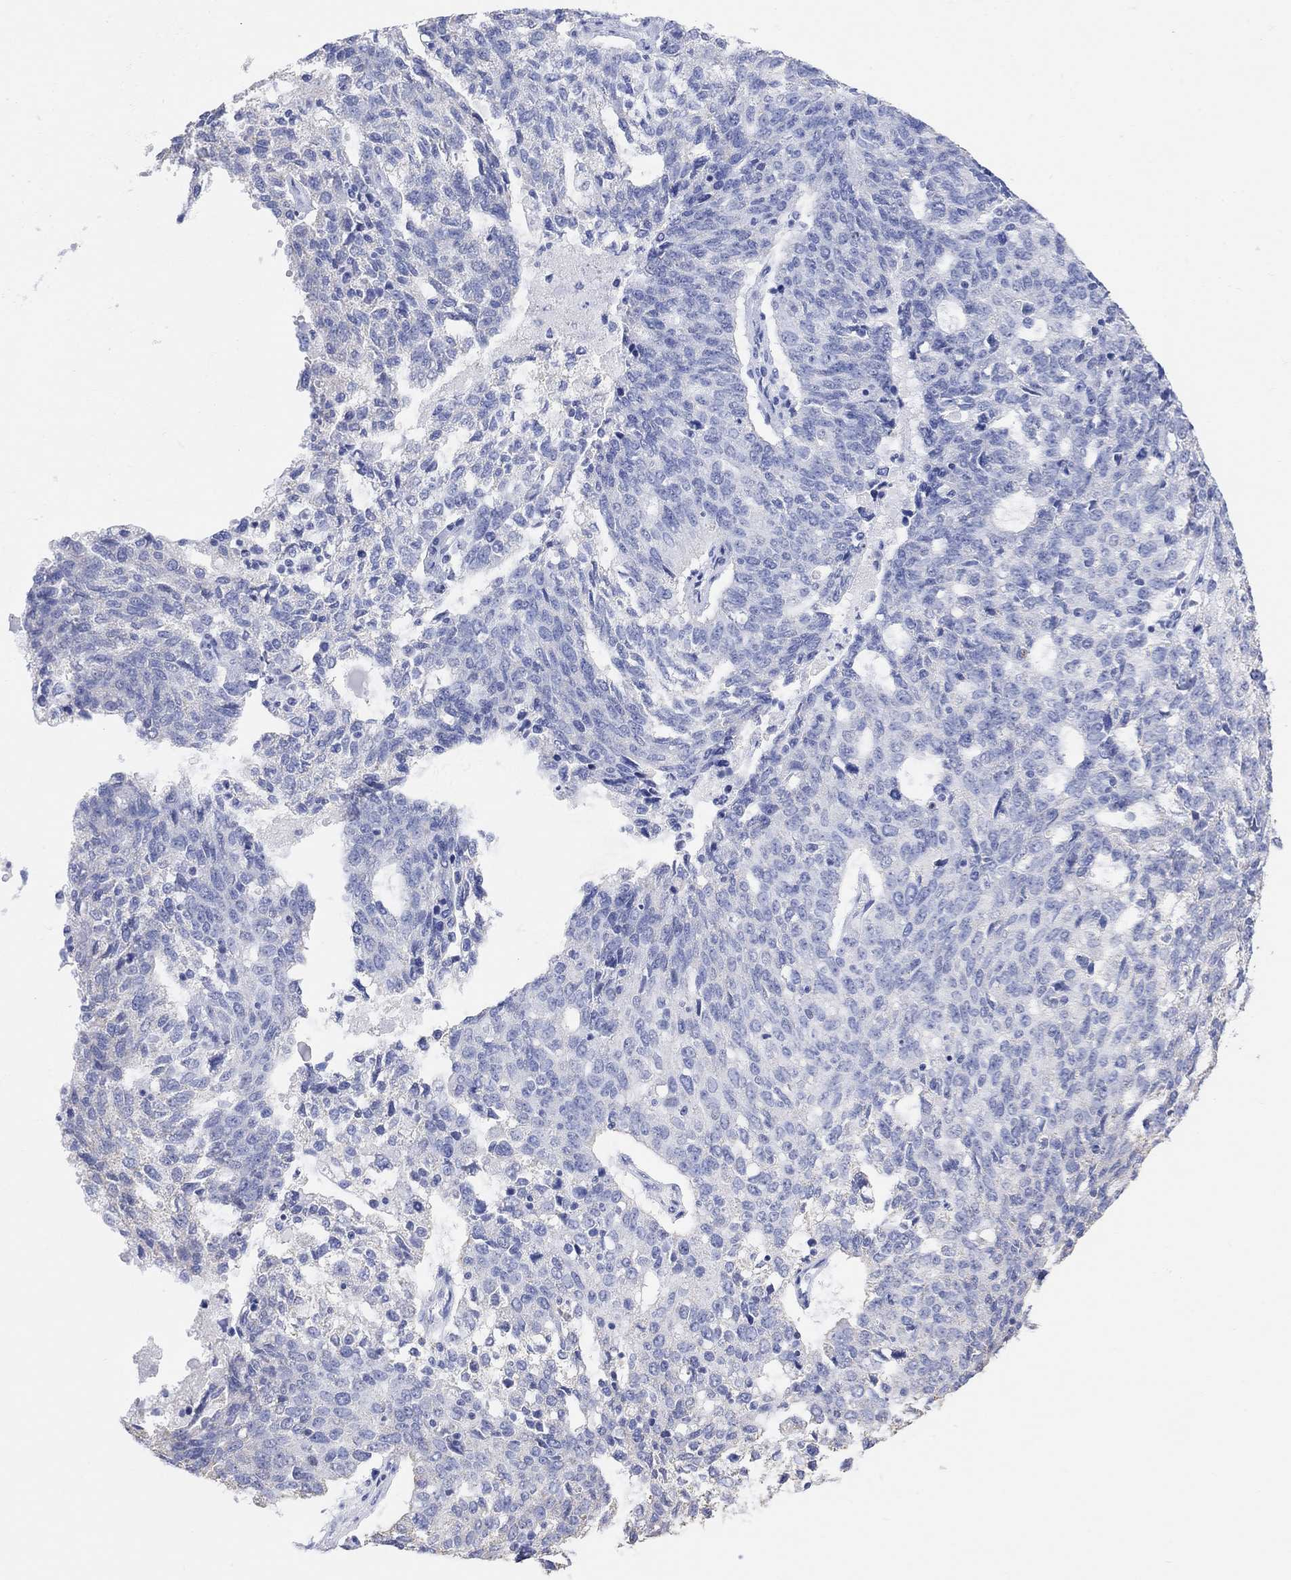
{"staining": {"intensity": "negative", "quantity": "none", "location": "none"}, "tissue": "ovarian cancer", "cell_type": "Tumor cells", "image_type": "cancer", "snomed": [{"axis": "morphology", "description": "Cystadenocarcinoma, serous, NOS"}, {"axis": "topography", "description": "Ovary"}], "caption": "This micrograph is of ovarian serous cystadenocarcinoma stained with immunohistochemistry to label a protein in brown with the nuclei are counter-stained blue. There is no positivity in tumor cells.", "gene": "SYT12", "patient": {"sex": "female", "age": 71}}